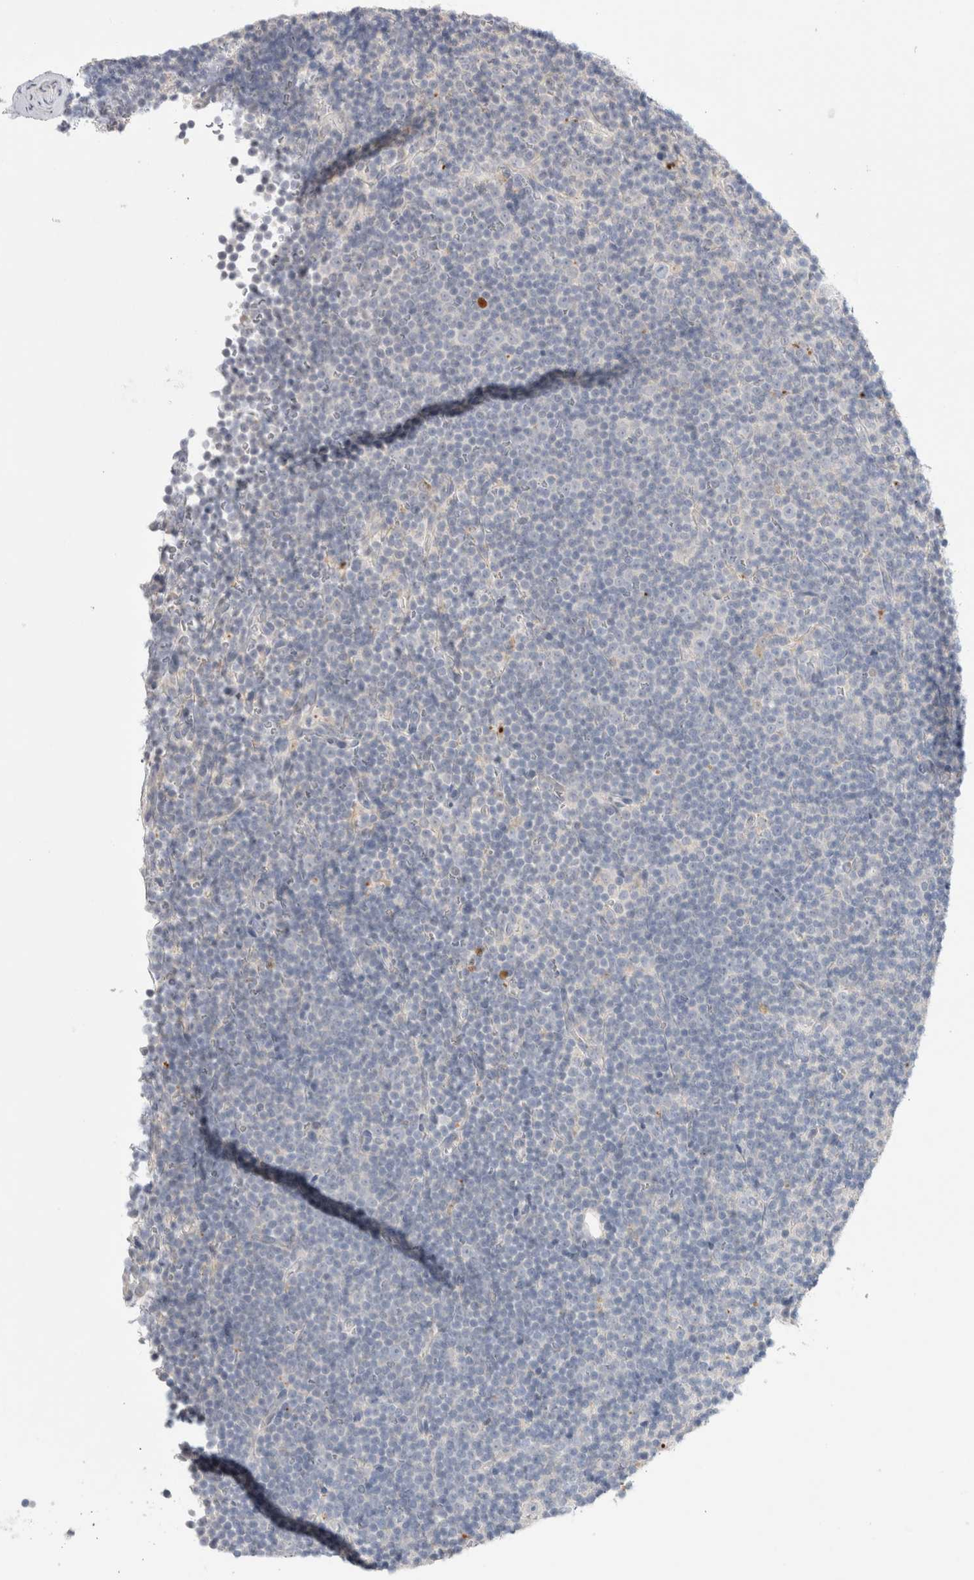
{"staining": {"intensity": "negative", "quantity": "none", "location": "none"}, "tissue": "lymphoma", "cell_type": "Tumor cells", "image_type": "cancer", "snomed": [{"axis": "morphology", "description": "Malignant lymphoma, non-Hodgkin's type, Low grade"}, {"axis": "topography", "description": "Lymph node"}], "caption": "Histopathology image shows no protein staining in tumor cells of lymphoma tissue.", "gene": "HPGDS", "patient": {"sex": "female", "age": 67}}